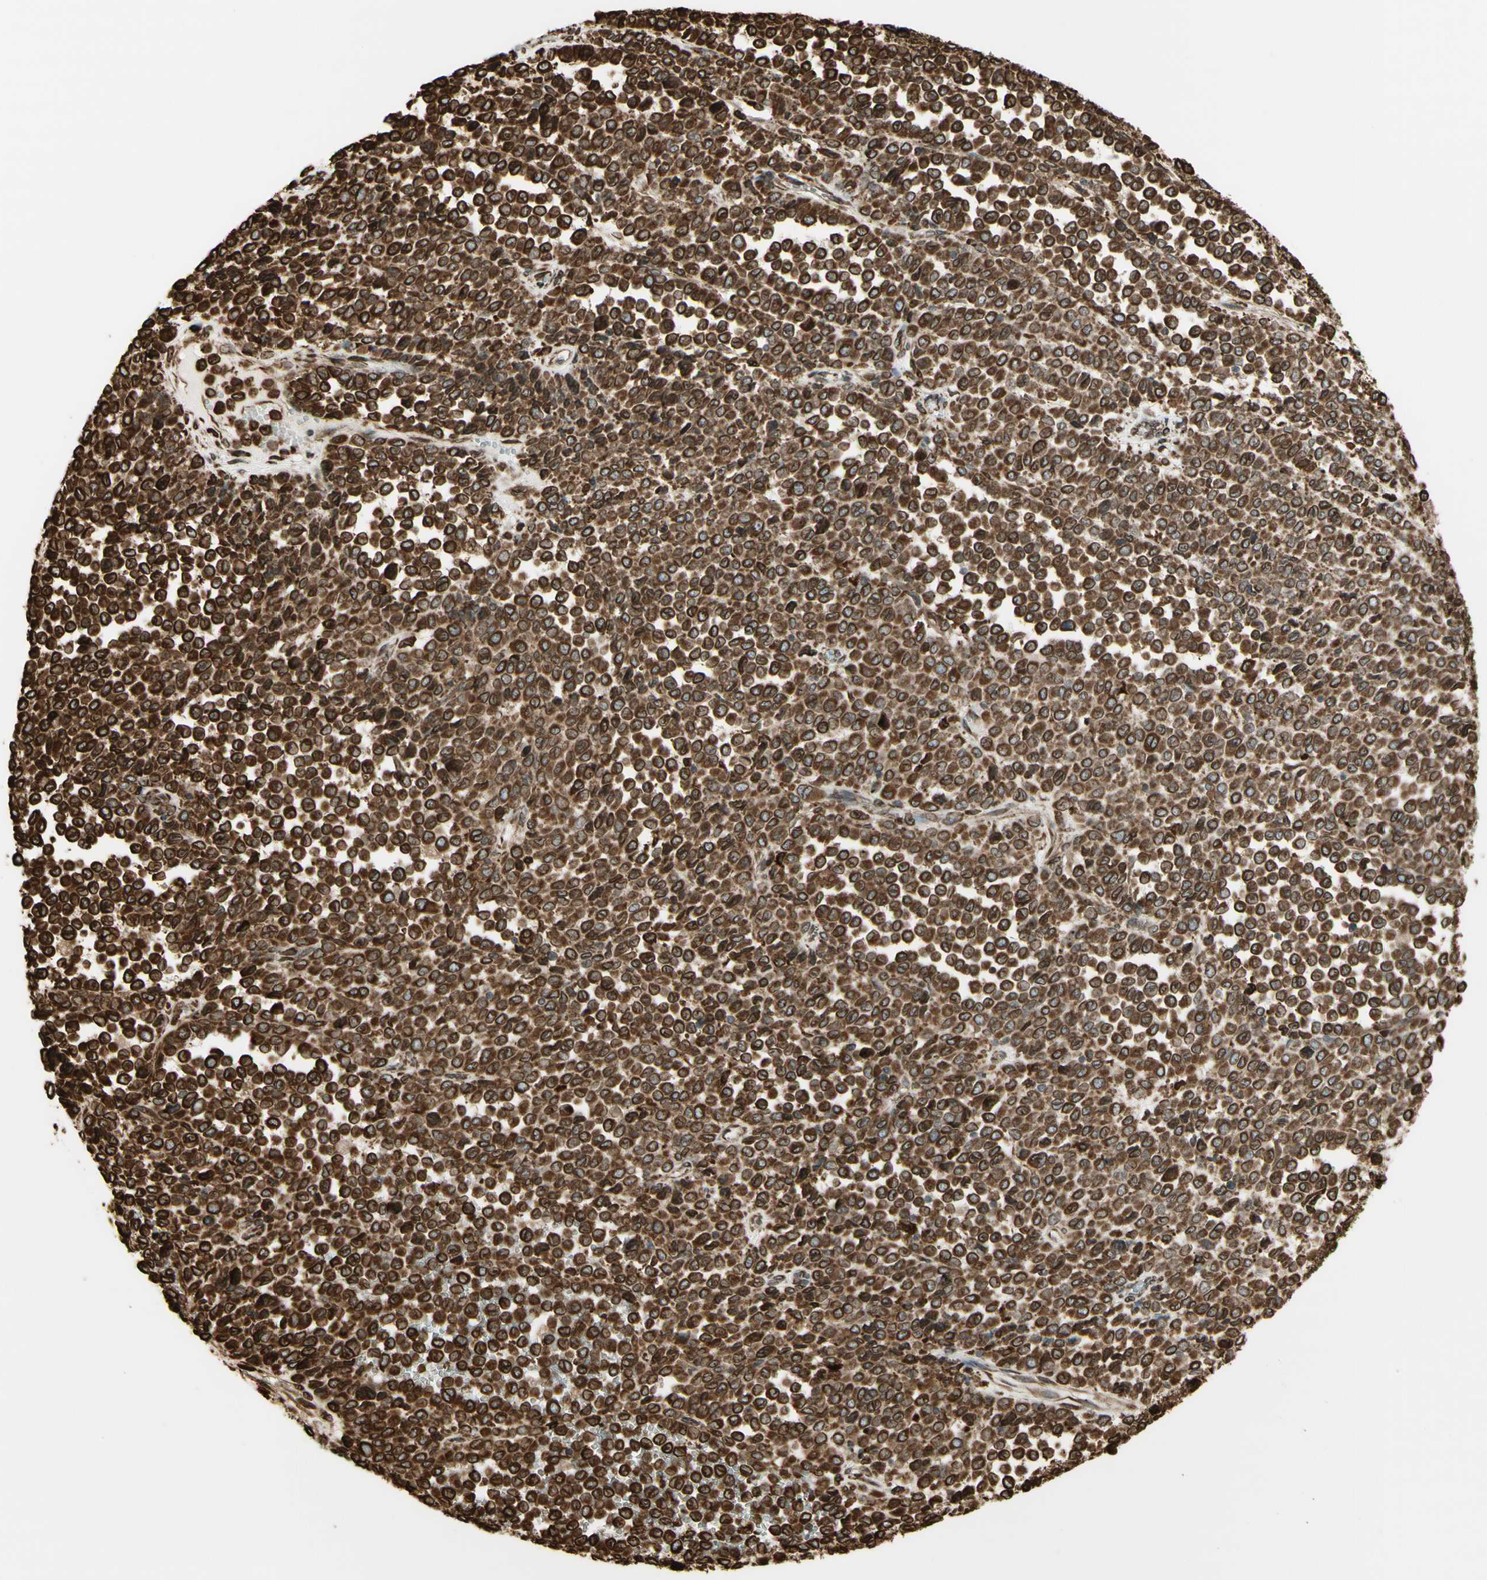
{"staining": {"intensity": "moderate", "quantity": ">75%", "location": "cytoplasmic/membranous"}, "tissue": "melanoma", "cell_type": "Tumor cells", "image_type": "cancer", "snomed": [{"axis": "morphology", "description": "Malignant melanoma, Metastatic site"}, {"axis": "topography", "description": "Pancreas"}], "caption": "High-power microscopy captured an IHC micrograph of malignant melanoma (metastatic site), revealing moderate cytoplasmic/membranous staining in about >75% of tumor cells.", "gene": "CANX", "patient": {"sex": "female", "age": 30}}